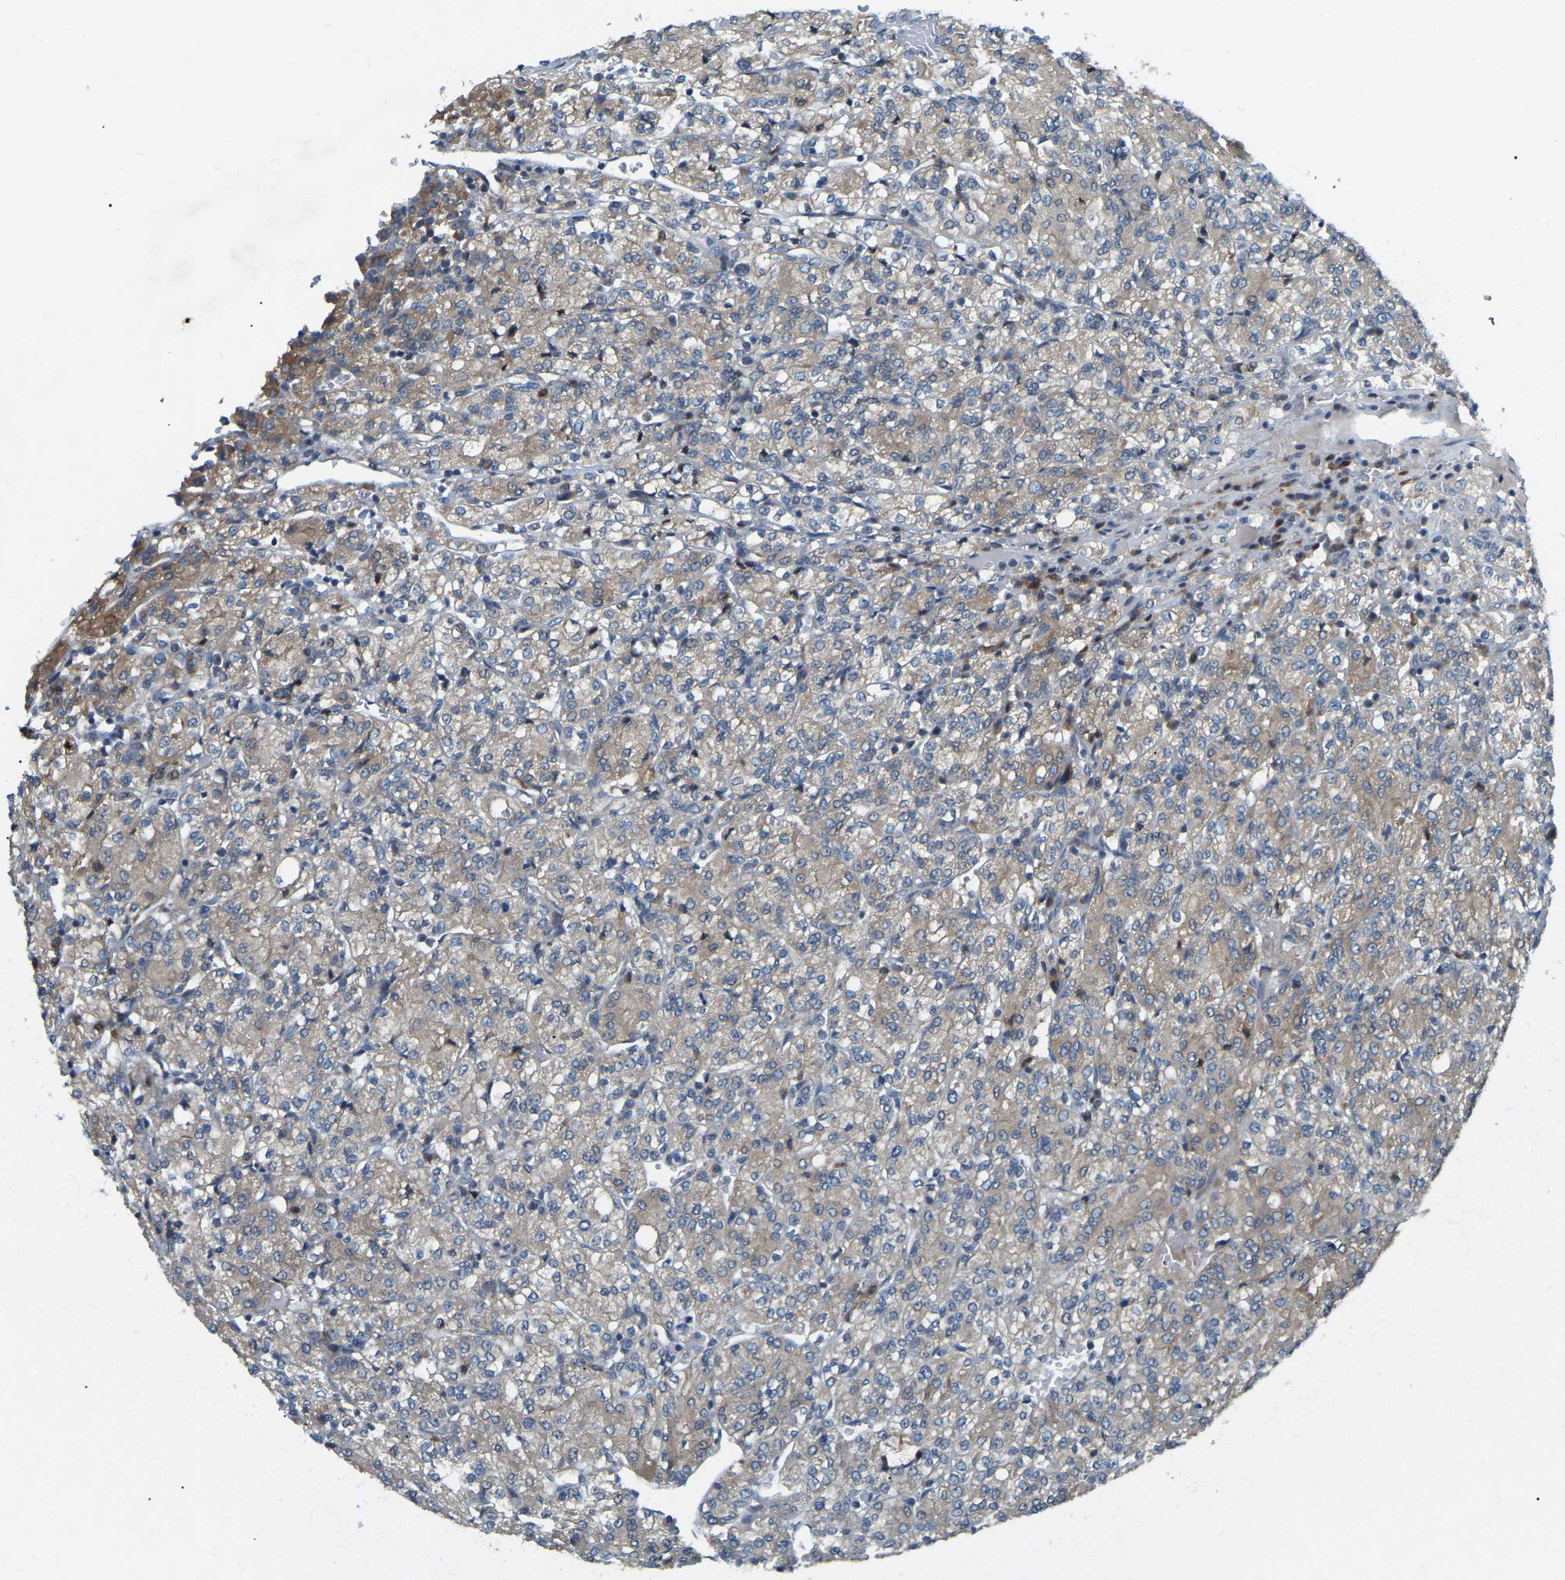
{"staining": {"intensity": "weak", "quantity": ">75%", "location": "cytoplasmic/membranous"}, "tissue": "renal cancer", "cell_type": "Tumor cells", "image_type": "cancer", "snomed": [{"axis": "morphology", "description": "Adenocarcinoma, NOS"}, {"axis": "topography", "description": "Kidney"}], "caption": "Adenocarcinoma (renal) stained for a protein (brown) demonstrates weak cytoplasmic/membranous positive staining in approximately >75% of tumor cells.", "gene": "PARL", "patient": {"sex": "male", "age": 77}}